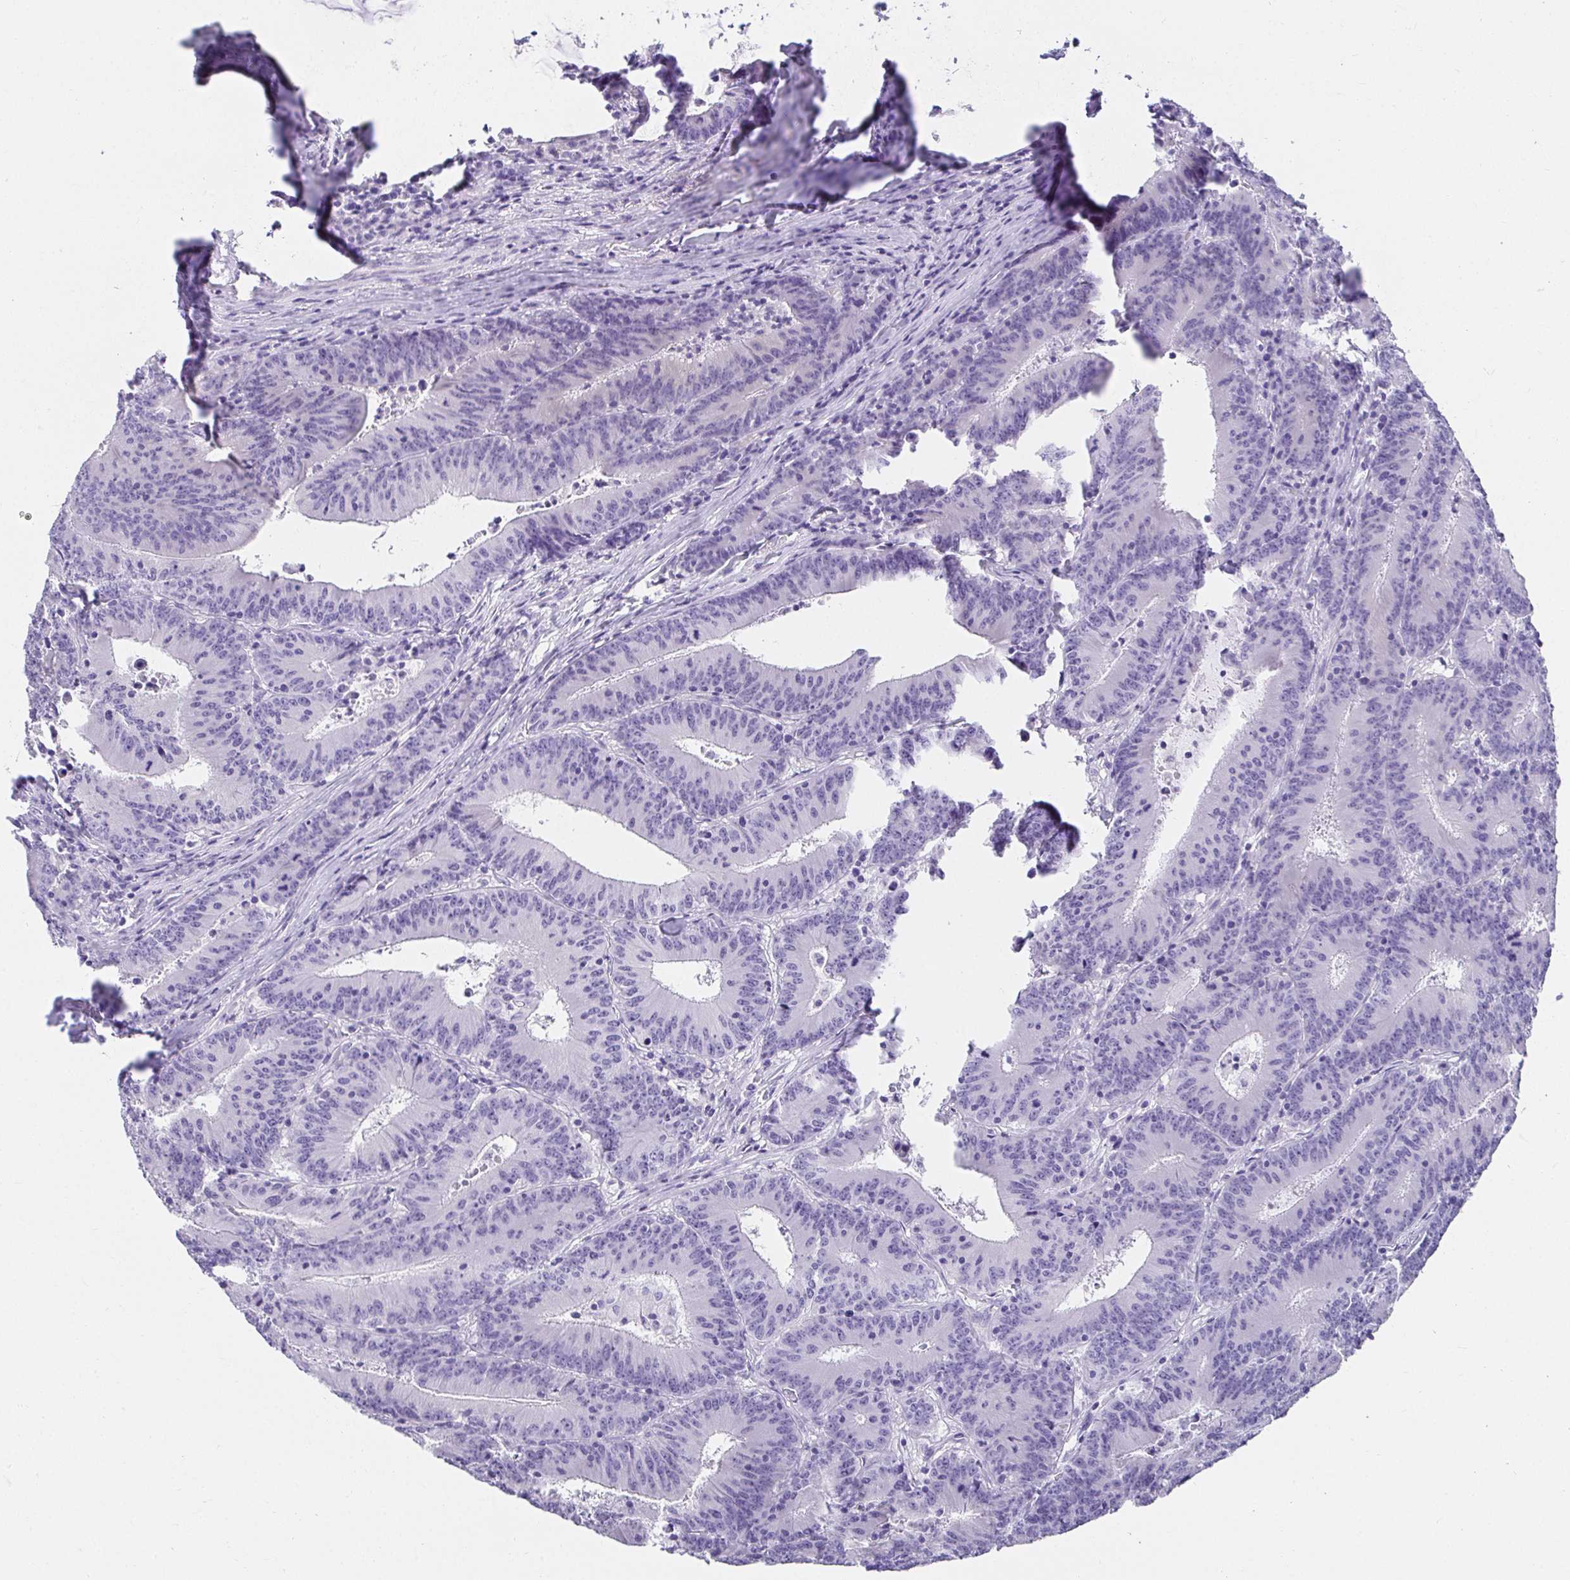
{"staining": {"intensity": "negative", "quantity": "none", "location": "none"}, "tissue": "colorectal cancer", "cell_type": "Tumor cells", "image_type": "cancer", "snomed": [{"axis": "morphology", "description": "Adenocarcinoma, NOS"}, {"axis": "topography", "description": "Colon"}], "caption": "High power microscopy histopathology image of an immunohistochemistry (IHC) micrograph of colorectal cancer, revealing no significant staining in tumor cells.", "gene": "VGLL1", "patient": {"sex": "female", "age": 78}}